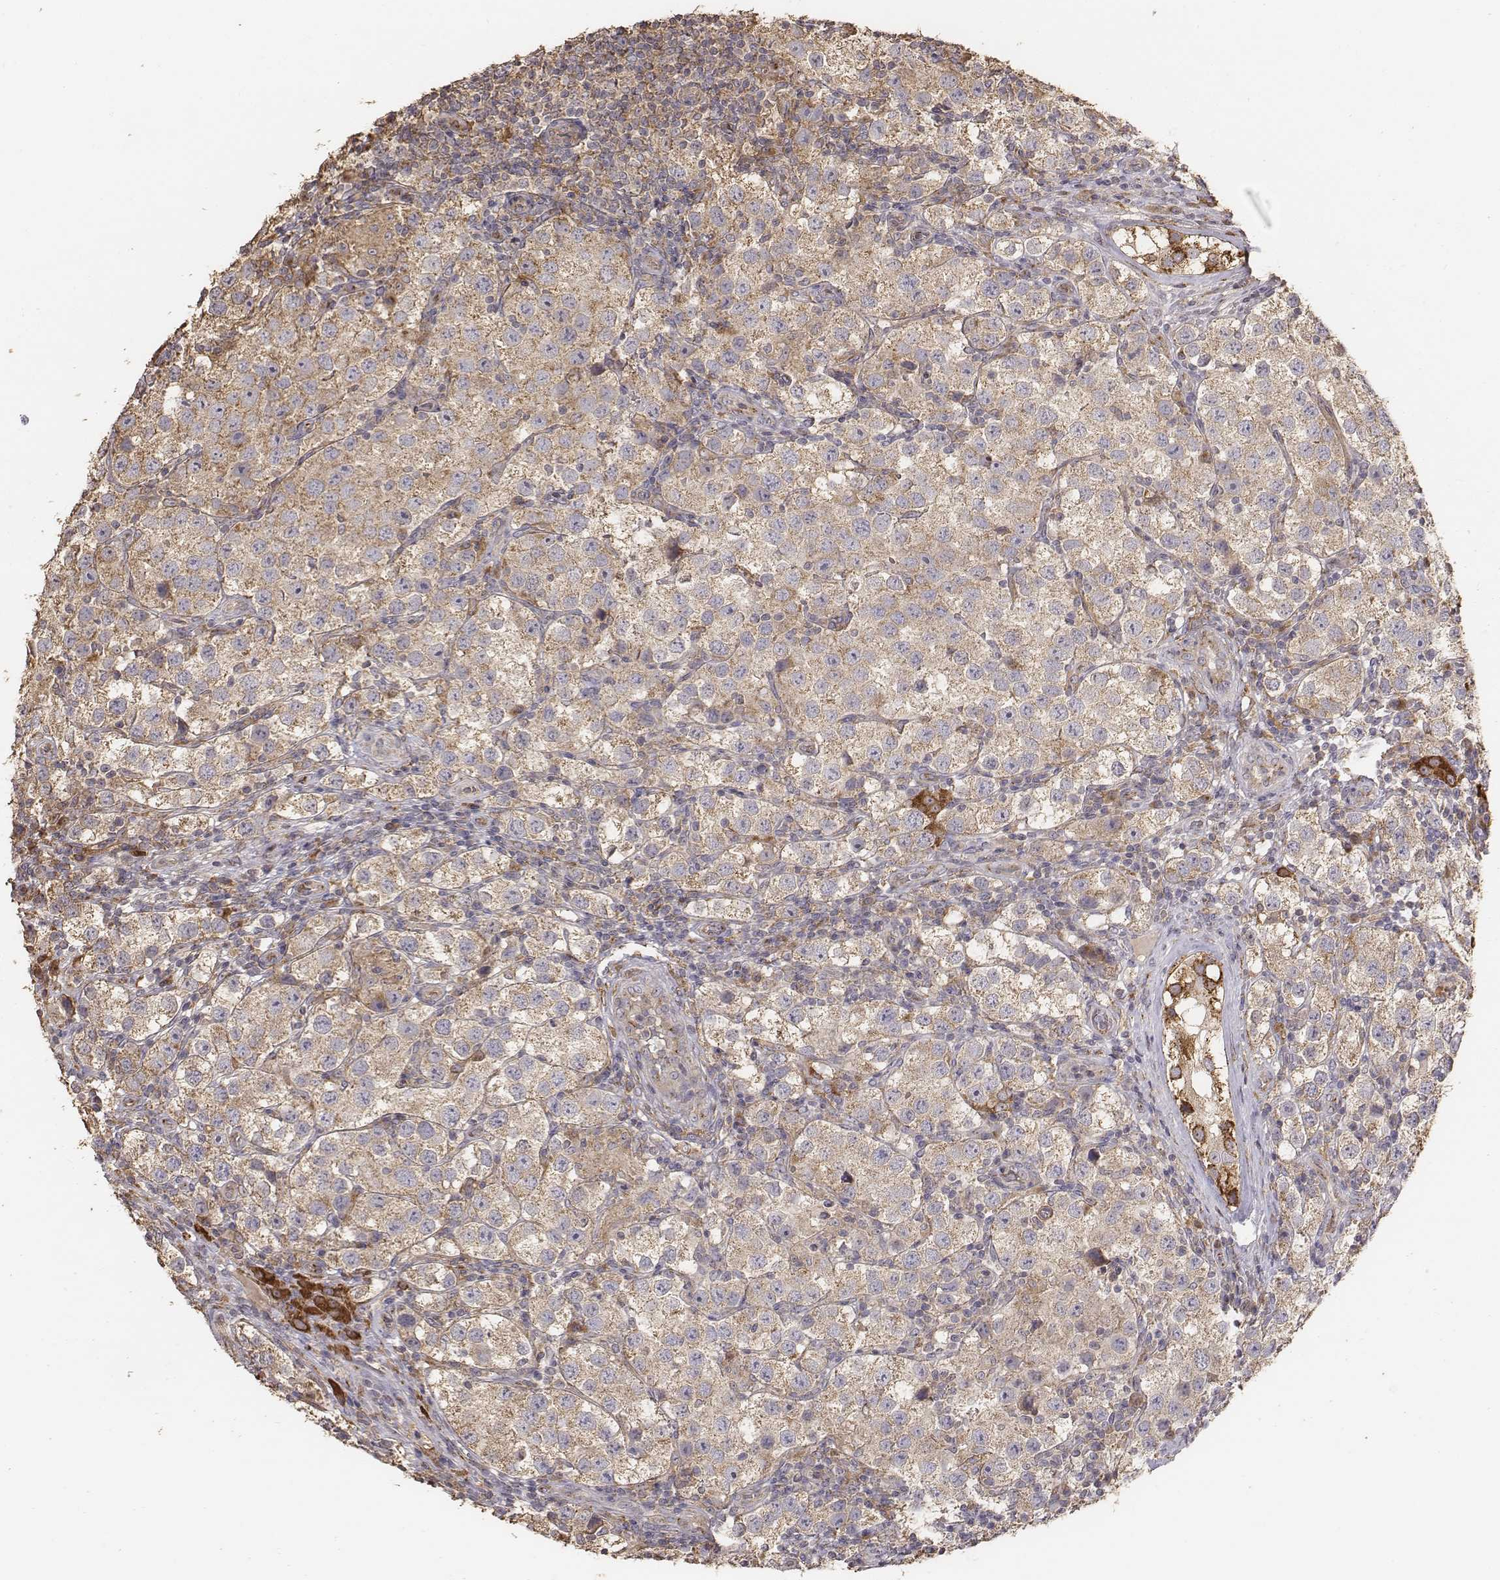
{"staining": {"intensity": "moderate", "quantity": ">75%", "location": "cytoplasmic/membranous"}, "tissue": "testis cancer", "cell_type": "Tumor cells", "image_type": "cancer", "snomed": [{"axis": "morphology", "description": "Seminoma, NOS"}, {"axis": "topography", "description": "Testis"}], "caption": "Seminoma (testis) stained for a protein (brown) shows moderate cytoplasmic/membranous positive expression in approximately >75% of tumor cells.", "gene": "AP1B1", "patient": {"sex": "male", "age": 37}}